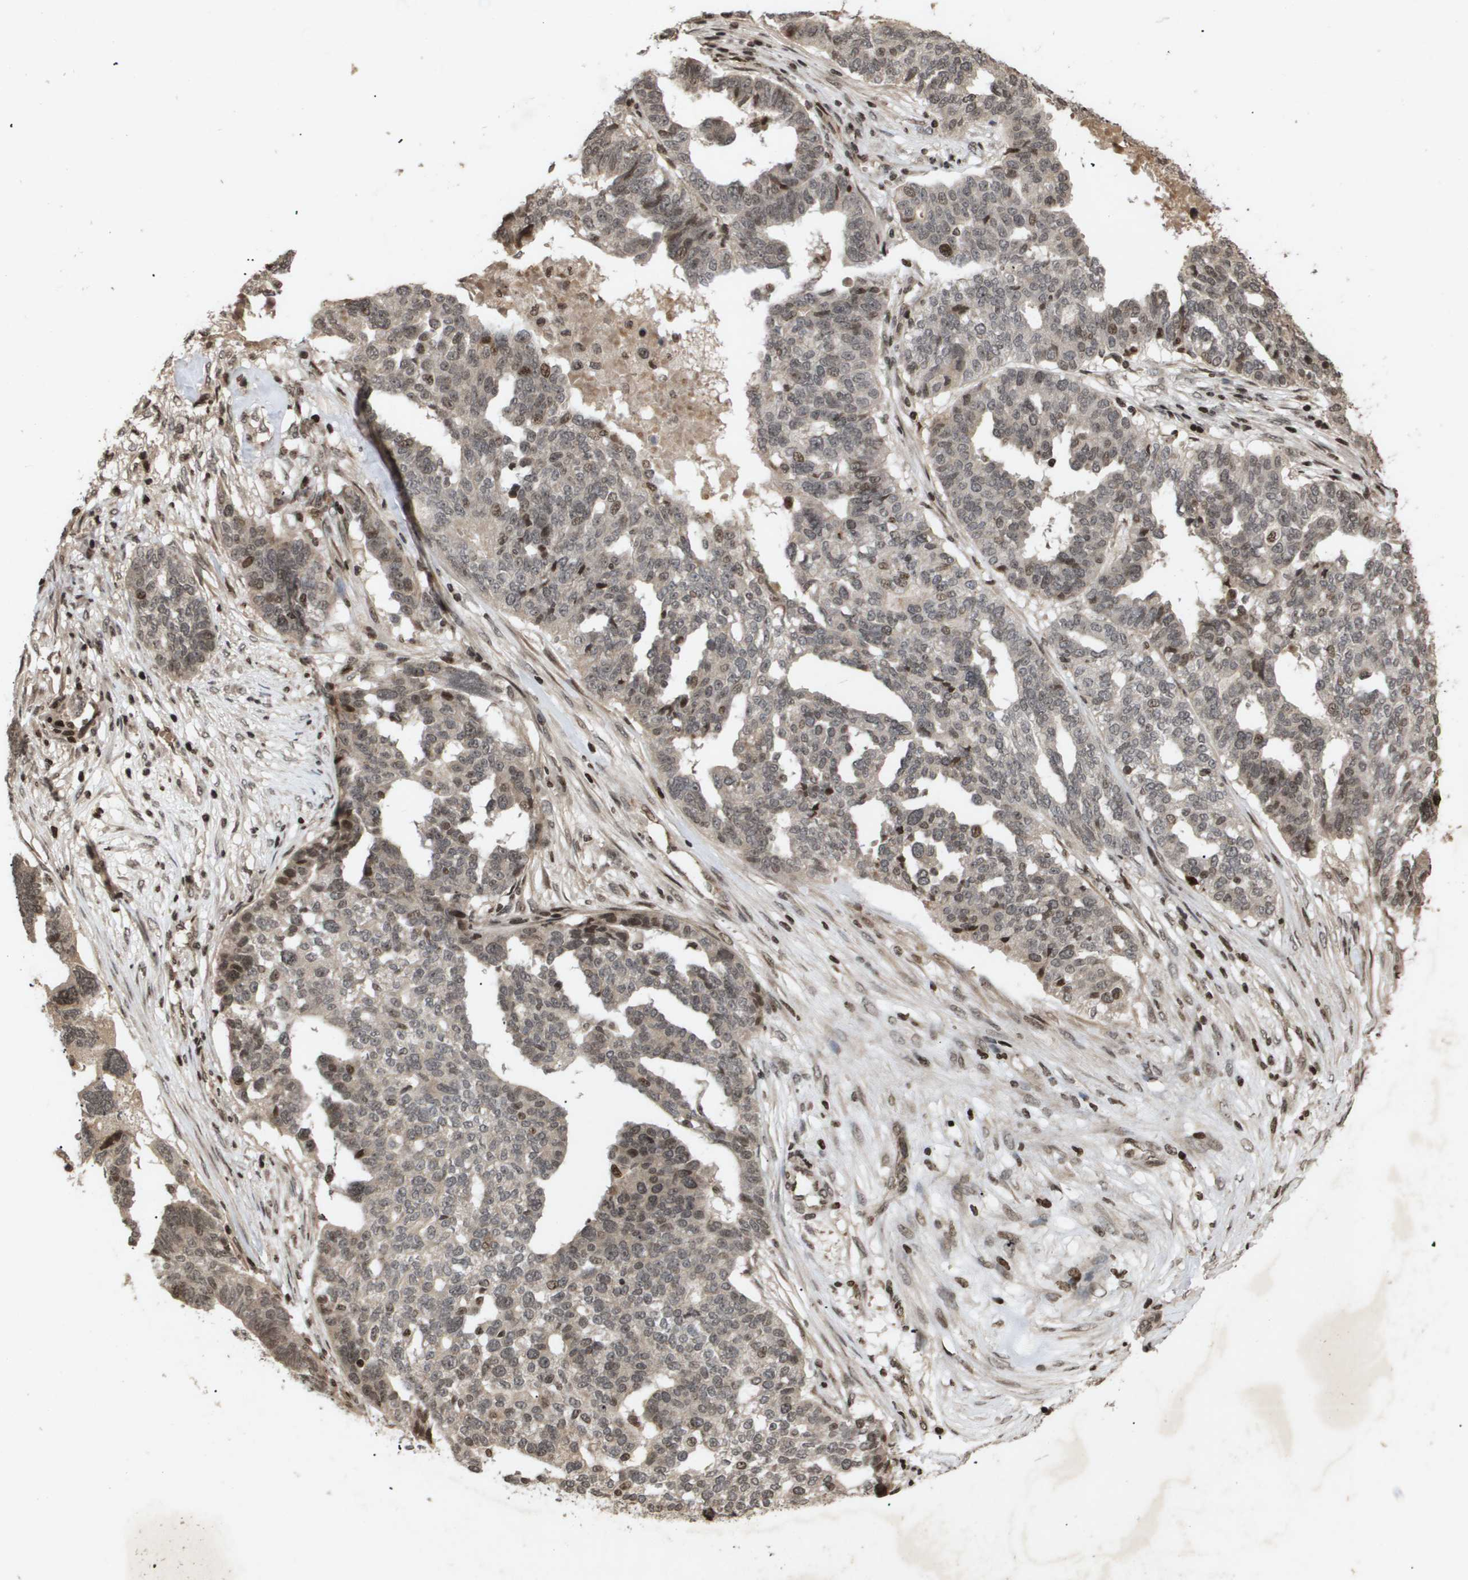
{"staining": {"intensity": "weak", "quantity": "25%-75%", "location": "nuclear"}, "tissue": "ovarian cancer", "cell_type": "Tumor cells", "image_type": "cancer", "snomed": [{"axis": "morphology", "description": "Cystadenocarcinoma, serous, NOS"}, {"axis": "topography", "description": "Ovary"}], "caption": "IHC (DAB (3,3'-diaminobenzidine)) staining of serous cystadenocarcinoma (ovarian) demonstrates weak nuclear protein positivity in about 25%-75% of tumor cells.", "gene": "HSPA6", "patient": {"sex": "female", "age": 59}}